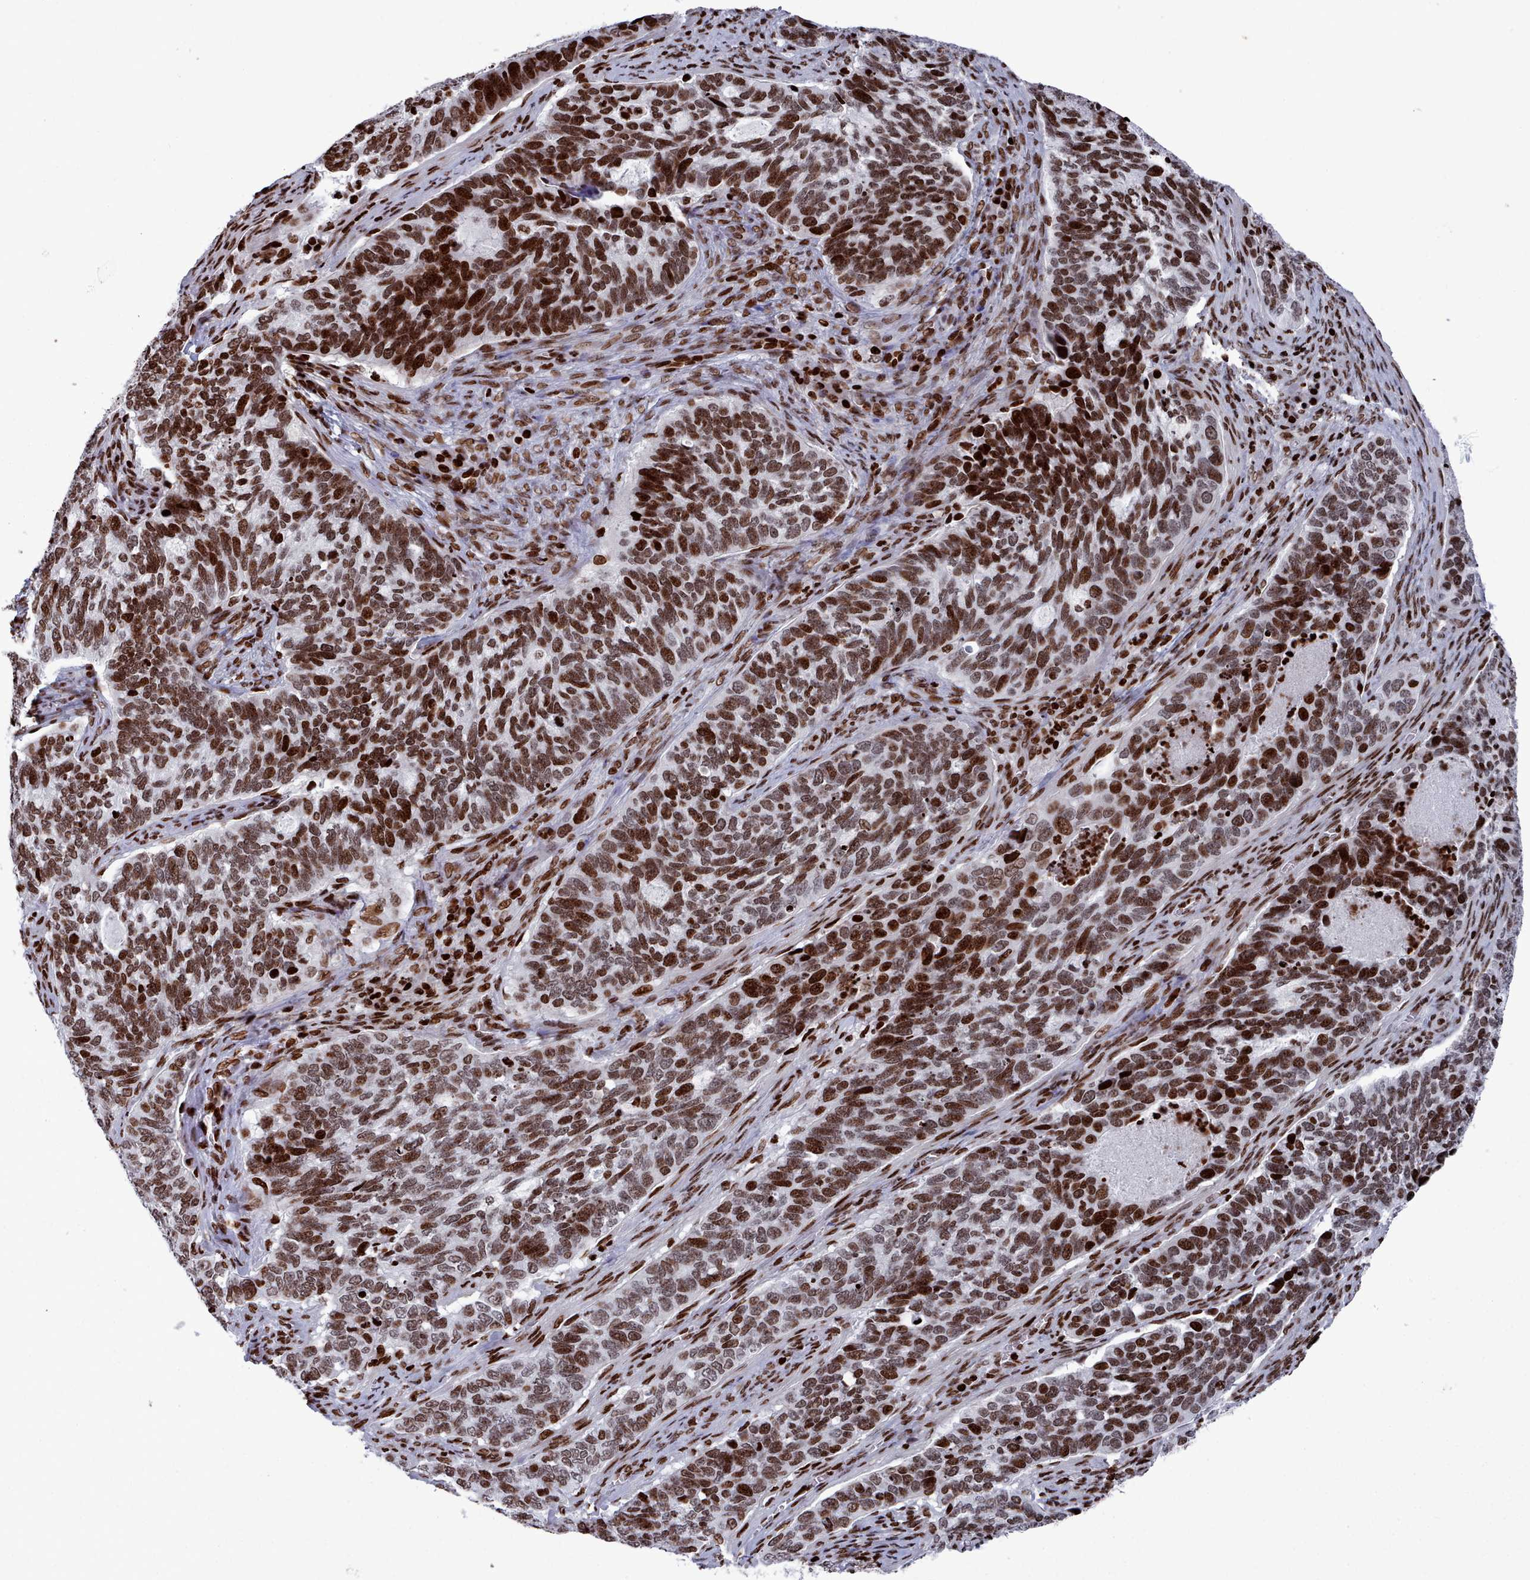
{"staining": {"intensity": "strong", "quantity": ">75%", "location": "nuclear"}, "tissue": "cervical cancer", "cell_type": "Tumor cells", "image_type": "cancer", "snomed": [{"axis": "morphology", "description": "Squamous cell carcinoma, NOS"}, {"axis": "topography", "description": "Cervix"}], "caption": "A brown stain shows strong nuclear expression of a protein in cervical cancer tumor cells. (DAB (3,3'-diaminobenzidine) = brown stain, brightfield microscopy at high magnification).", "gene": "PCDHB12", "patient": {"sex": "female", "age": 38}}